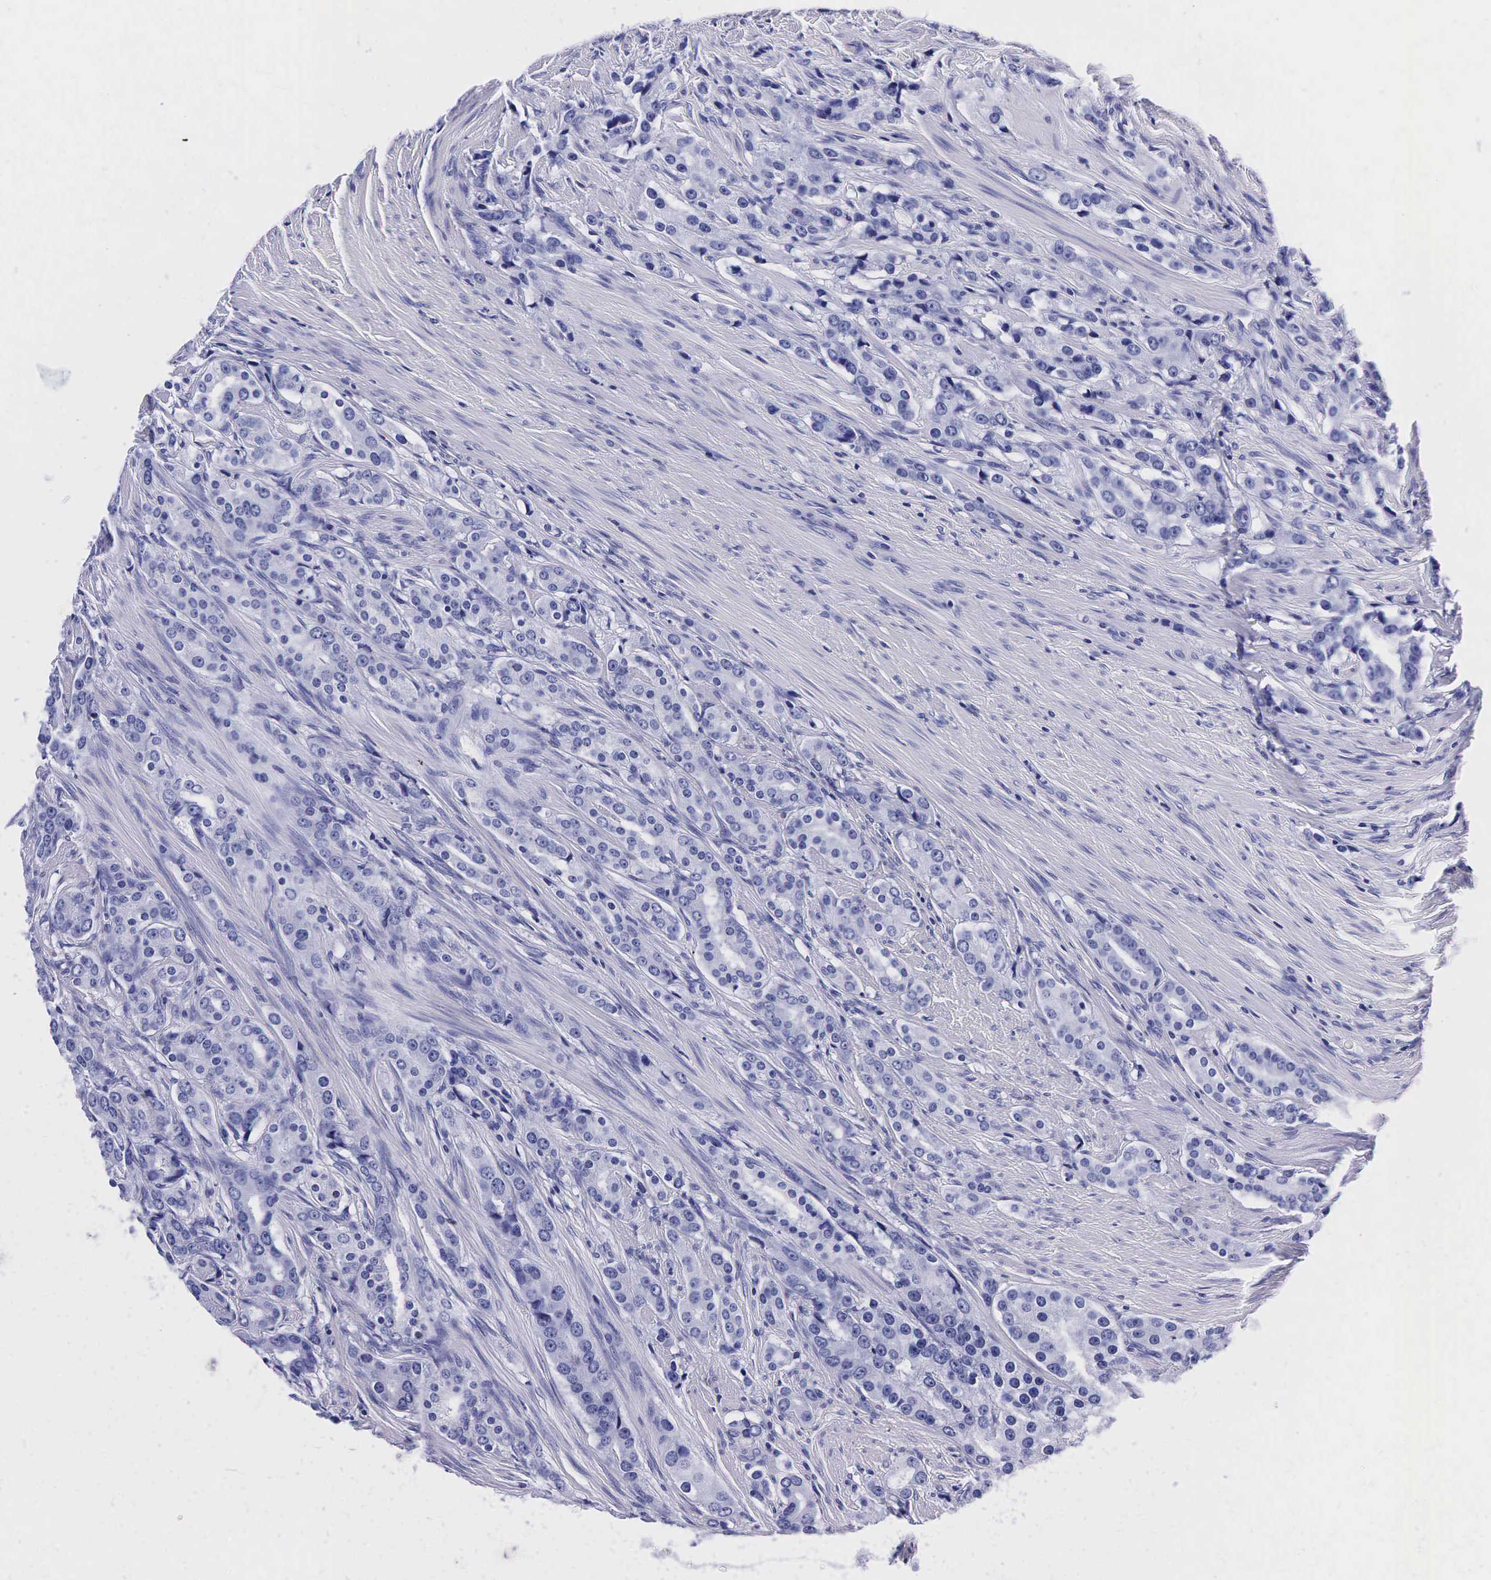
{"staining": {"intensity": "negative", "quantity": "none", "location": "none"}, "tissue": "prostate cancer", "cell_type": "Tumor cells", "image_type": "cancer", "snomed": [{"axis": "morphology", "description": "Adenocarcinoma, Medium grade"}, {"axis": "topography", "description": "Prostate"}], "caption": "Immunohistochemistry of human prostate cancer exhibits no positivity in tumor cells.", "gene": "TG", "patient": {"sex": "male", "age": 72}}